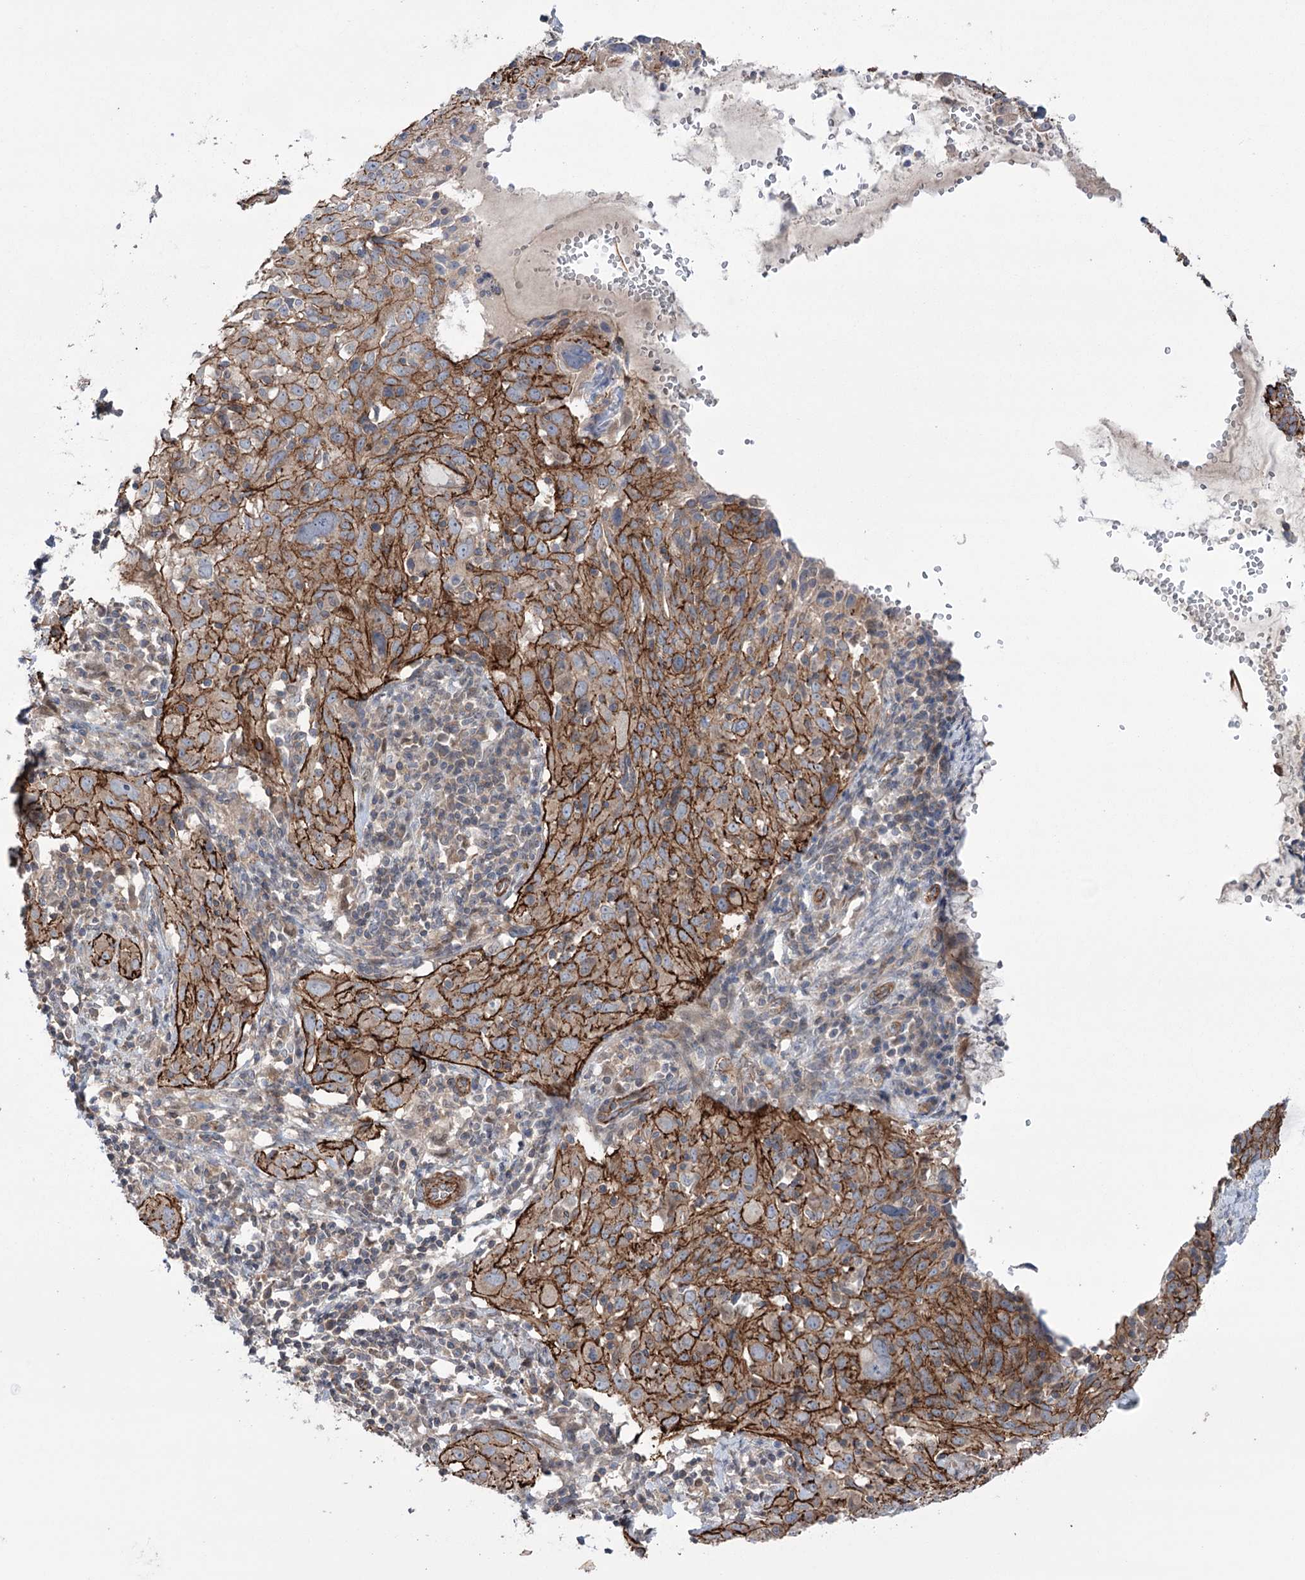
{"staining": {"intensity": "strong", "quantity": "25%-75%", "location": "cytoplasmic/membranous"}, "tissue": "cervical cancer", "cell_type": "Tumor cells", "image_type": "cancer", "snomed": [{"axis": "morphology", "description": "Squamous cell carcinoma, NOS"}, {"axis": "topography", "description": "Cervix"}], "caption": "Strong cytoplasmic/membranous staining for a protein is identified in approximately 25%-75% of tumor cells of cervical squamous cell carcinoma using immunohistochemistry (IHC).", "gene": "TRIM71", "patient": {"sex": "female", "age": 31}}